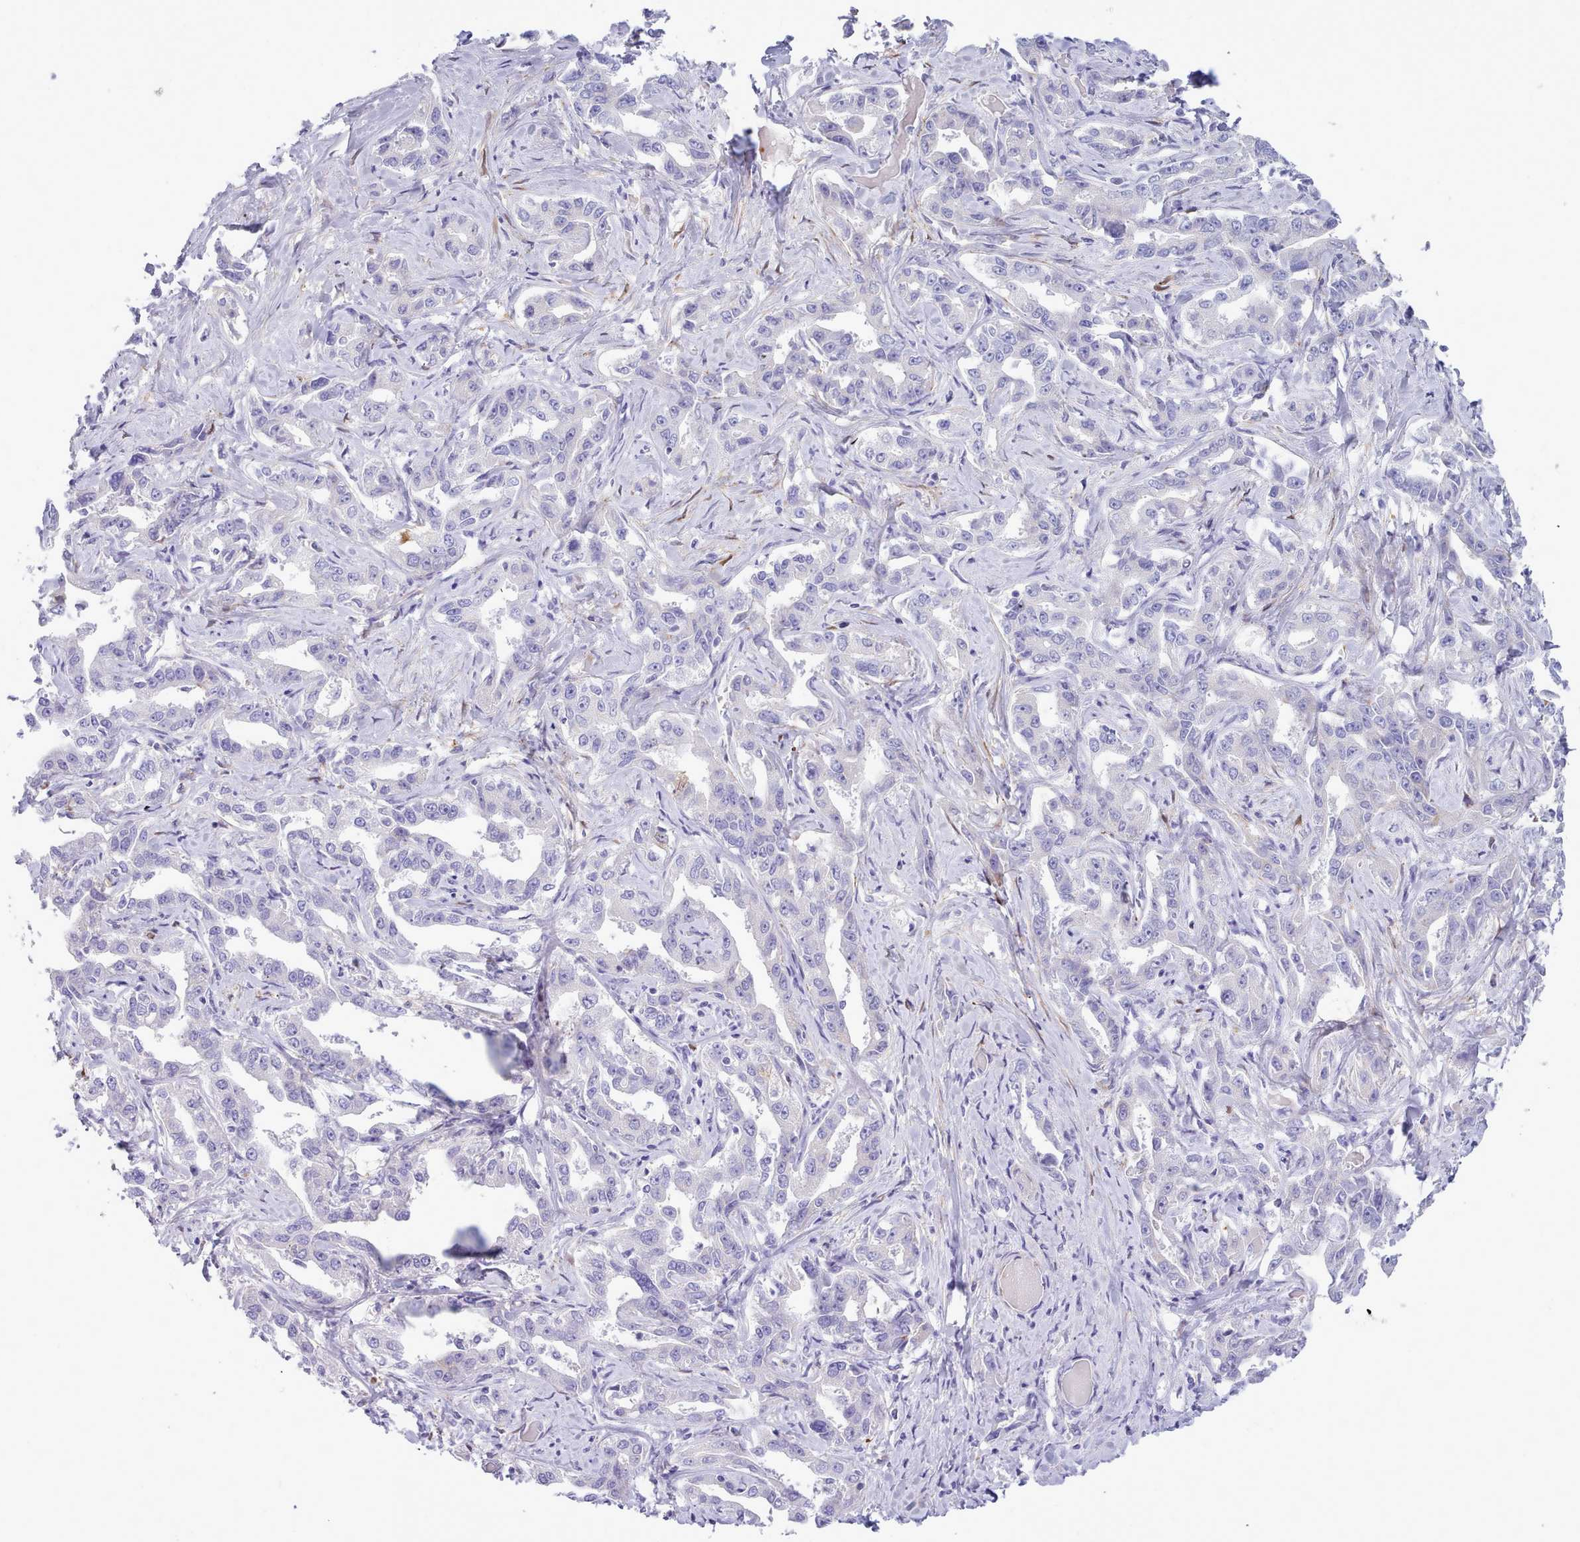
{"staining": {"intensity": "negative", "quantity": "none", "location": "none"}, "tissue": "liver cancer", "cell_type": "Tumor cells", "image_type": "cancer", "snomed": [{"axis": "morphology", "description": "Cholangiocarcinoma"}, {"axis": "topography", "description": "Liver"}], "caption": "Immunohistochemistry photomicrograph of neoplastic tissue: liver cholangiocarcinoma stained with DAB displays no significant protein expression in tumor cells.", "gene": "NKX1-2", "patient": {"sex": "male", "age": 59}}